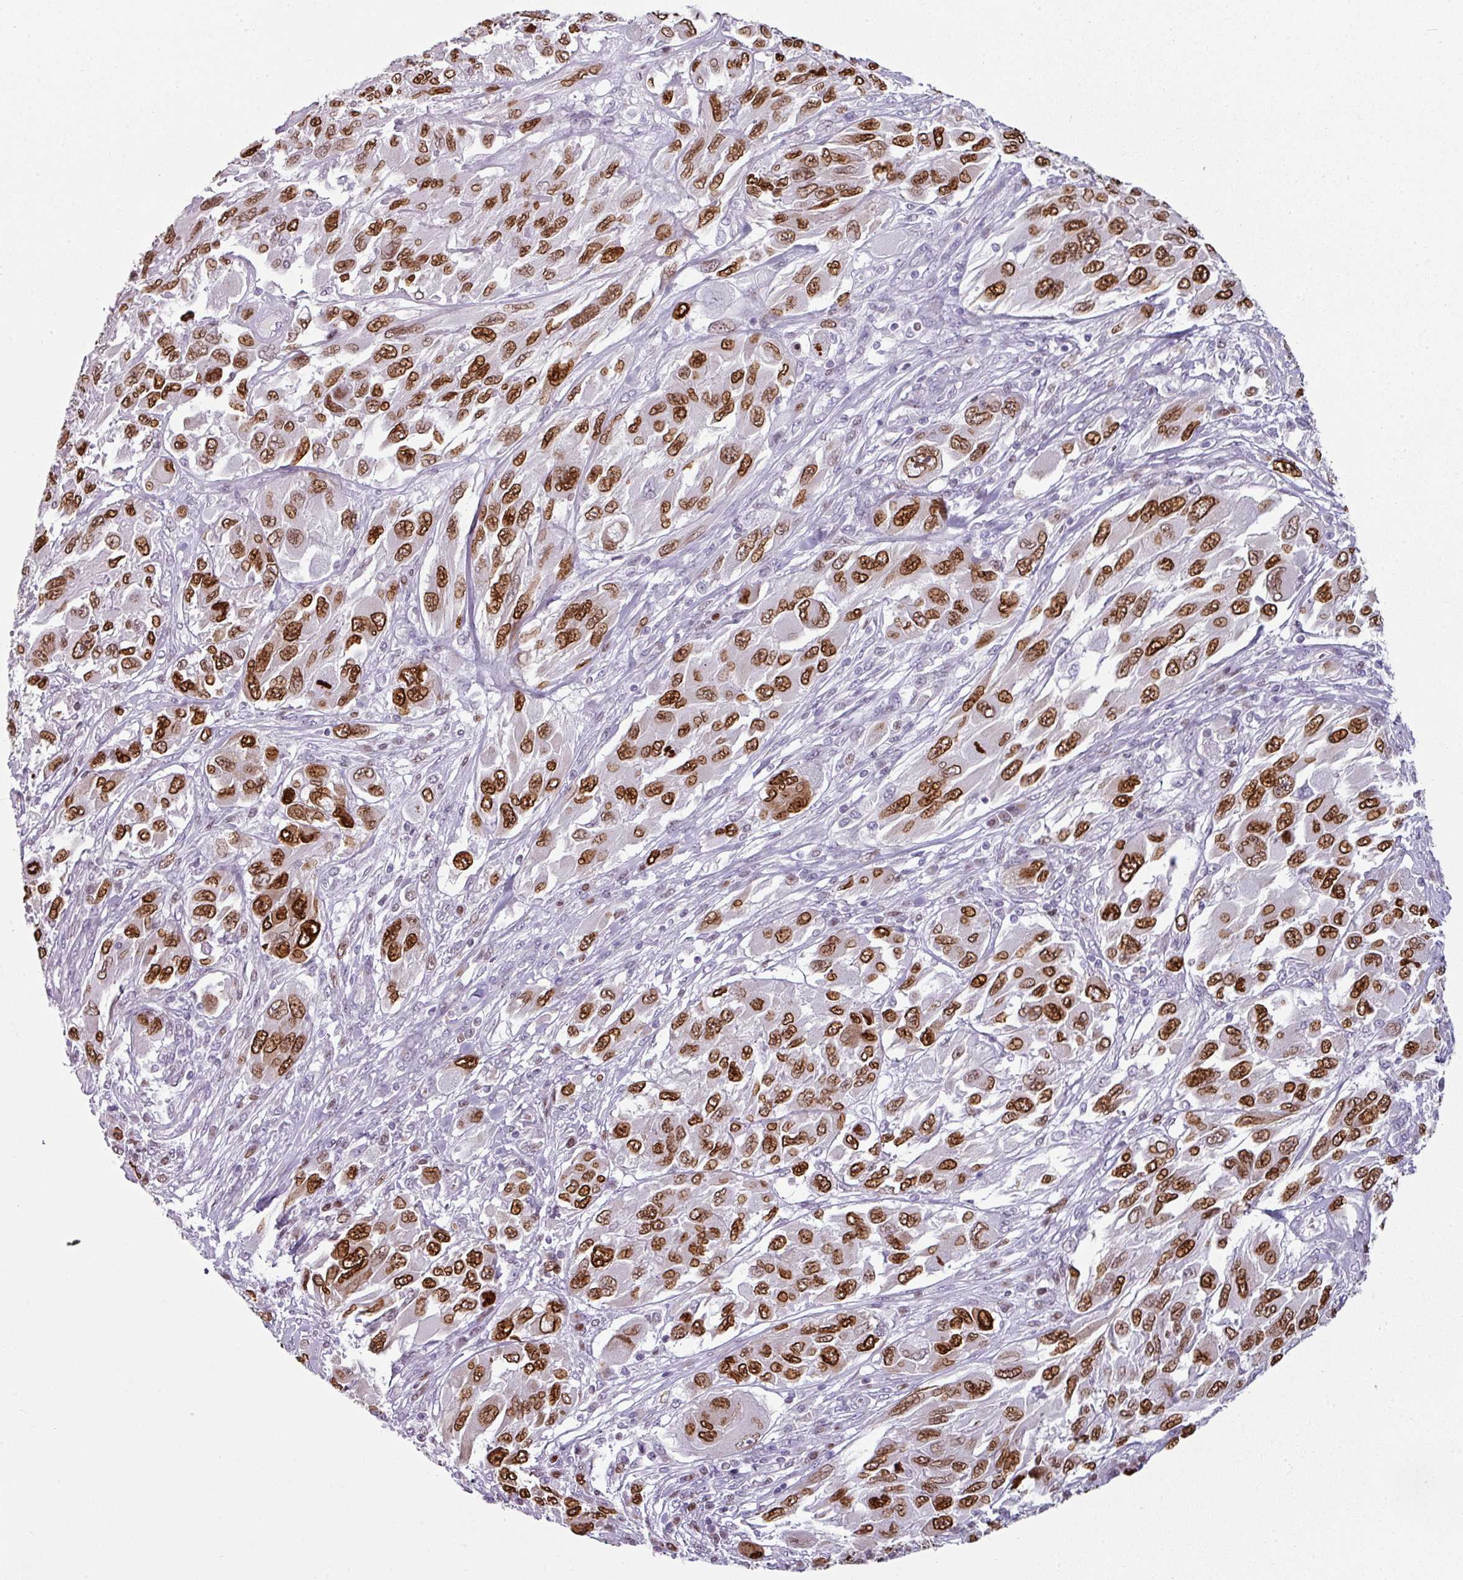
{"staining": {"intensity": "strong", "quantity": ">75%", "location": "nuclear"}, "tissue": "melanoma", "cell_type": "Tumor cells", "image_type": "cancer", "snomed": [{"axis": "morphology", "description": "Malignant melanoma, NOS"}, {"axis": "topography", "description": "Skin"}], "caption": "Strong nuclear staining is seen in approximately >75% of tumor cells in malignant melanoma.", "gene": "SYT8", "patient": {"sex": "female", "age": 91}}